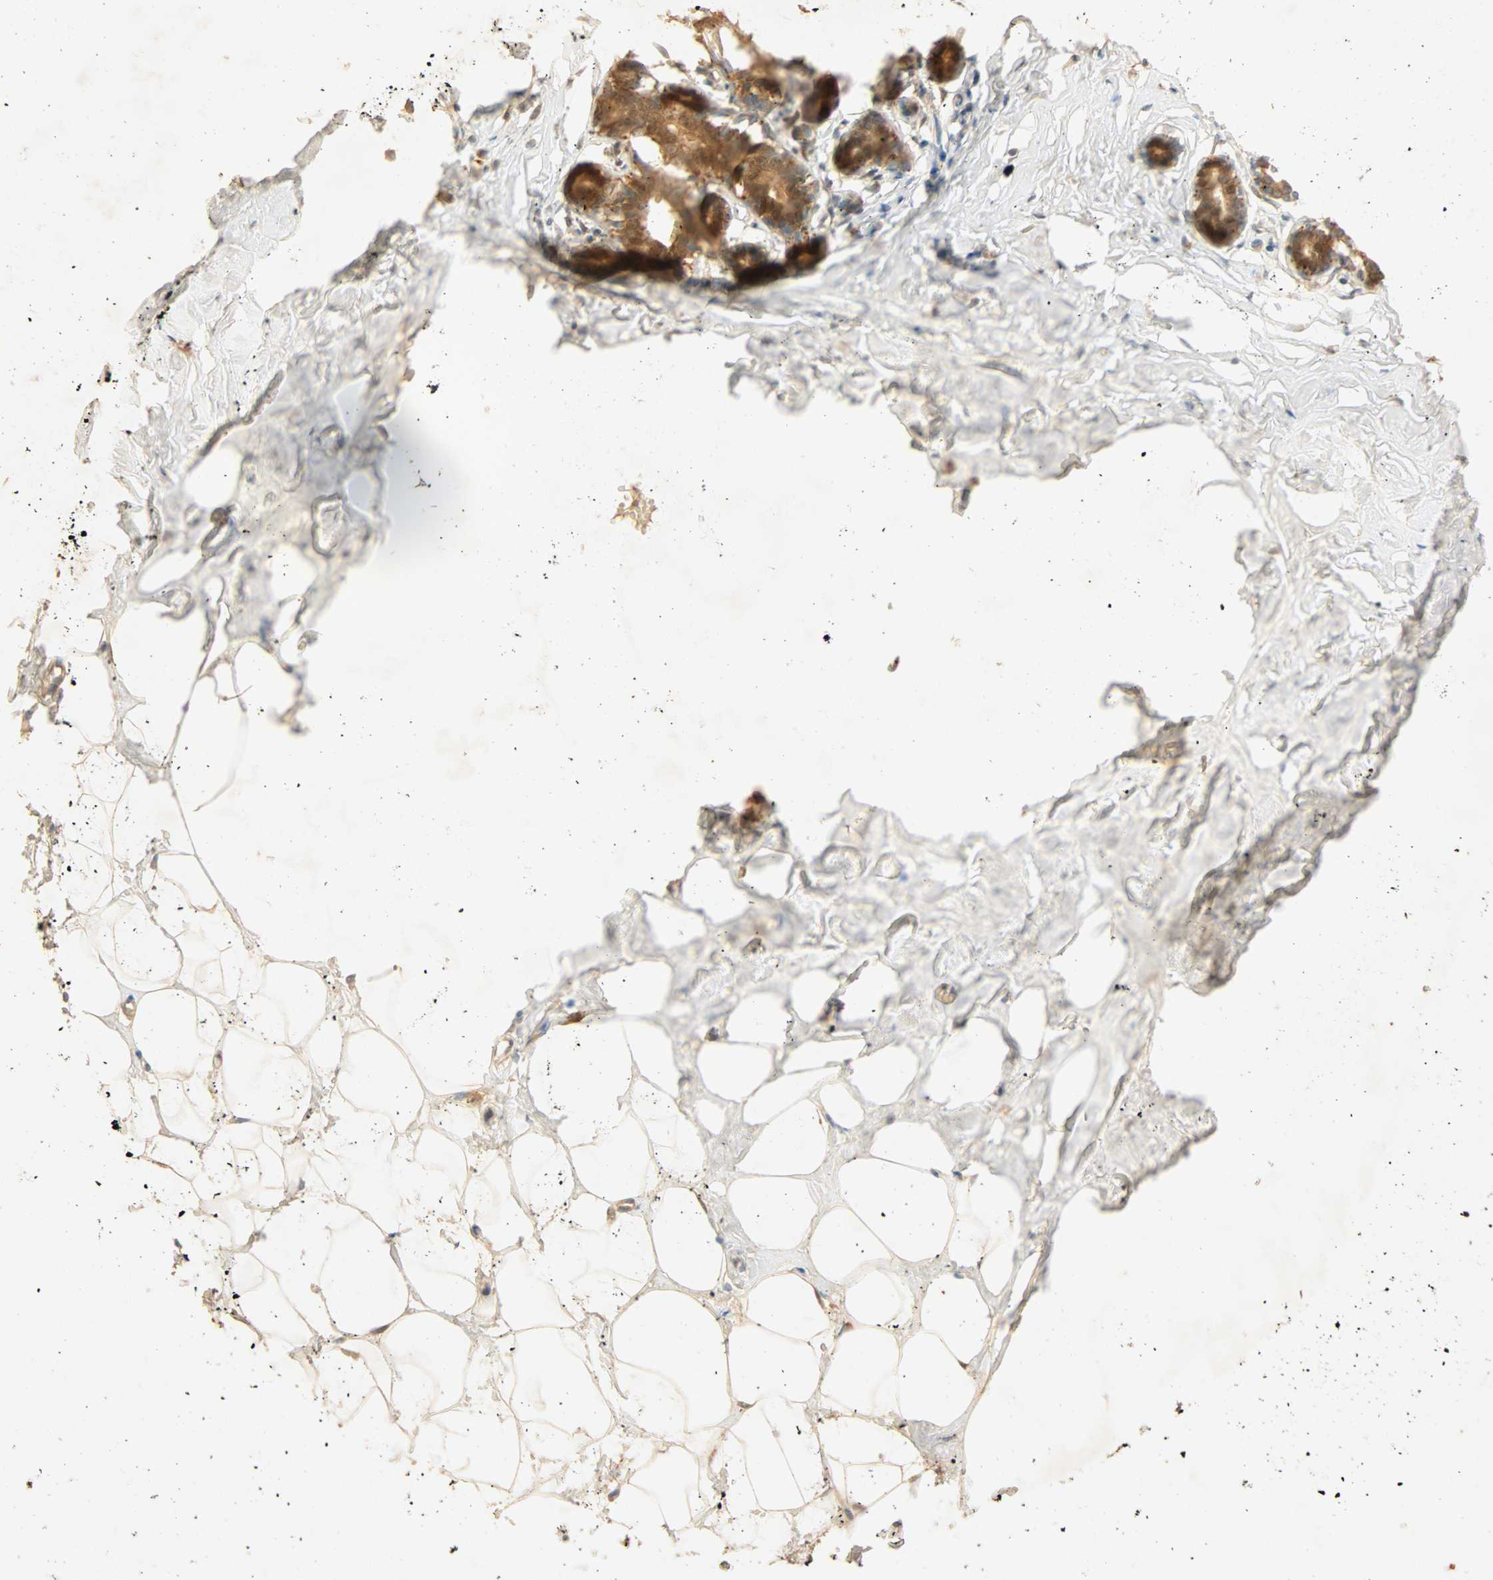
{"staining": {"intensity": "weak", "quantity": ">75%", "location": "cytoplasmic/membranous"}, "tissue": "breast", "cell_type": "Adipocytes", "image_type": "normal", "snomed": [{"axis": "morphology", "description": "Normal tissue, NOS"}, {"axis": "topography", "description": "Breast"}], "caption": "High-power microscopy captured an immunohistochemistry micrograph of unremarkable breast, revealing weak cytoplasmic/membranous expression in approximately >75% of adipocytes.", "gene": "SELENBP1", "patient": {"sex": "female", "age": 23}}